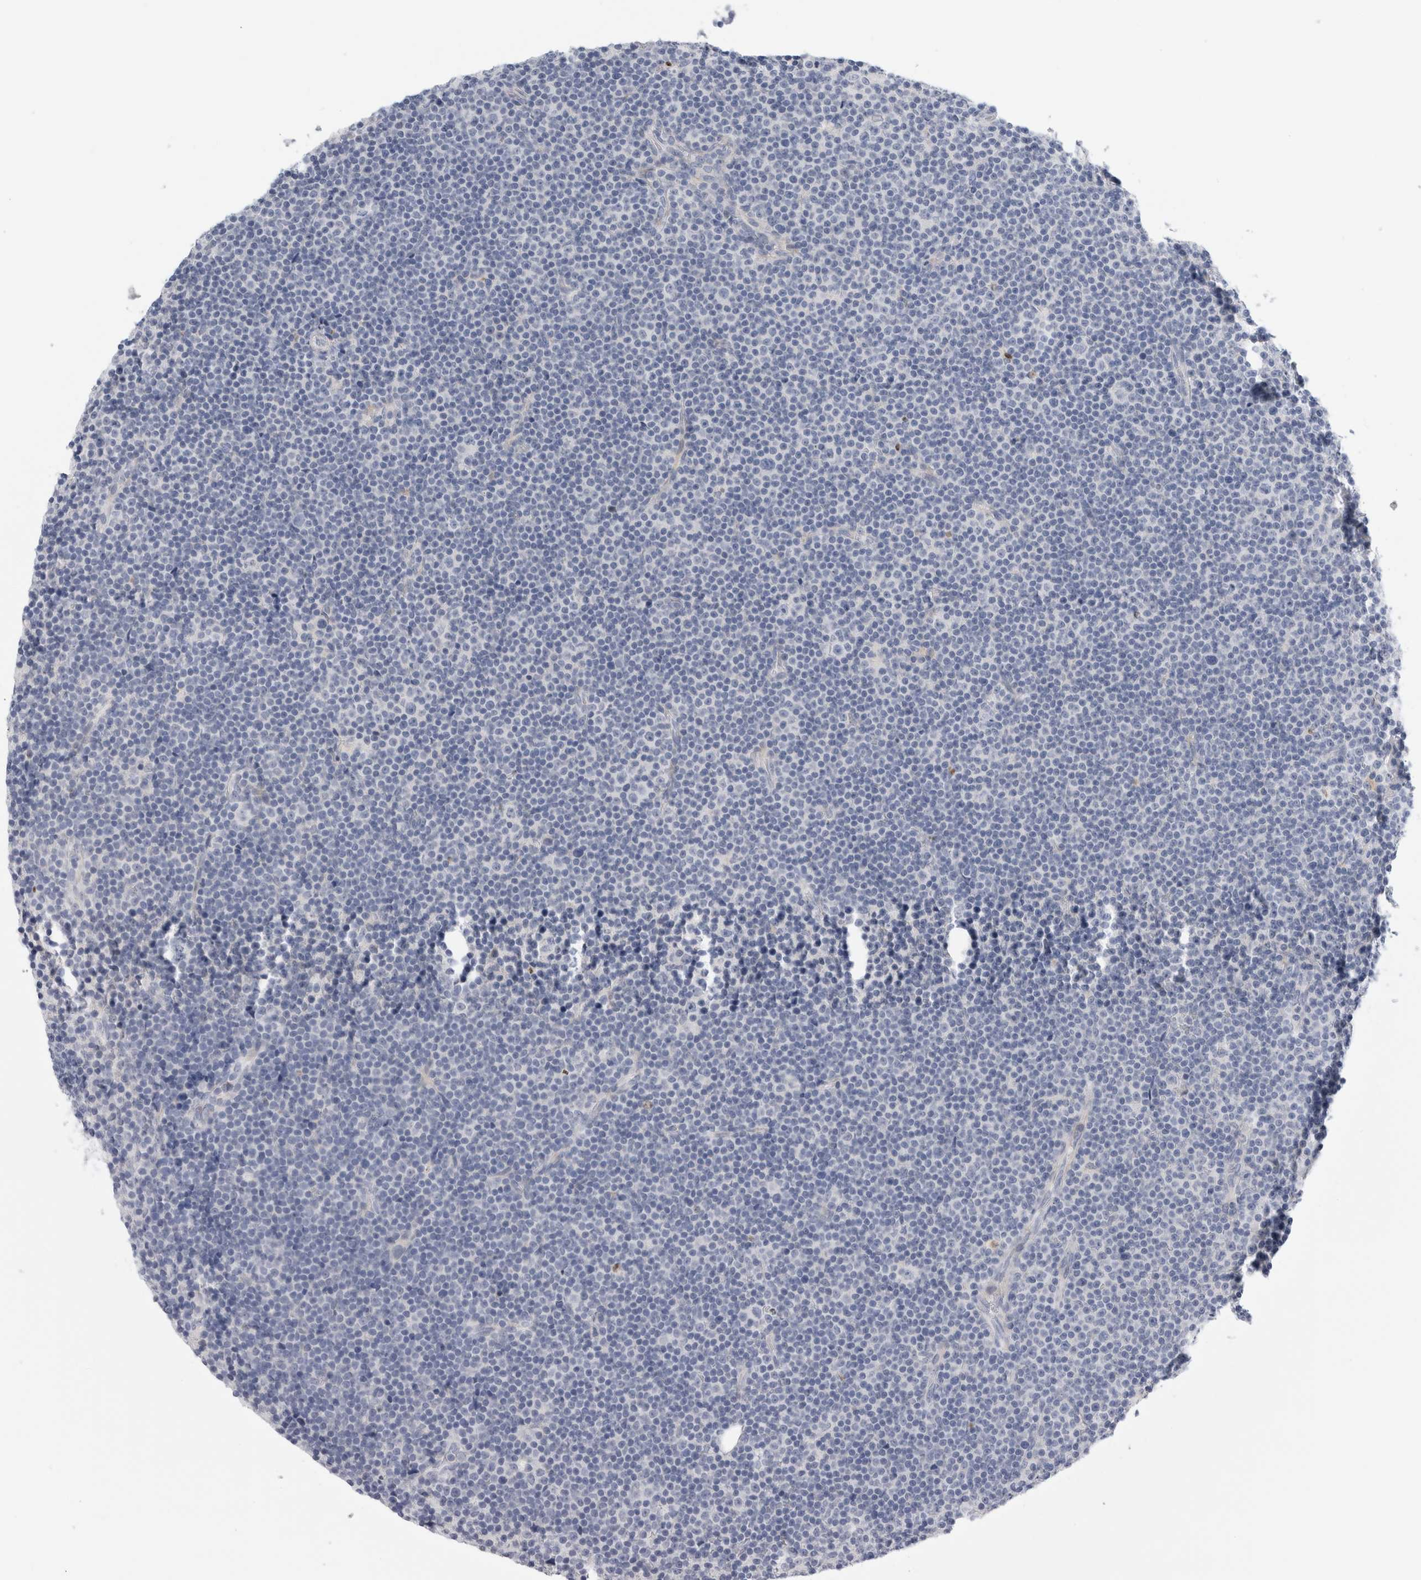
{"staining": {"intensity": "negative", "quantity": "none", "location": "none"}, "tissue": "lymphoma", "cell_type": "Tumor cells", "image_type": "cancer", "snomed": [{"axis": "morphology", "description": "Malignant lymphoma, non-Hodgkin's type, Low grade"}, {"axis": "topography", "description": "Lymph node"}], "caption": "Low-grade malignant lymphoma, non-Hodgkin's type was stained to show a protein in brown. There is no significant staining in tumor cells. (DAB (3,3'-diaminobenzidine) immunohistochemistry, high magnification).", "gene": "SLC20A2", "patient": {"sex": "female", "age": 67}}